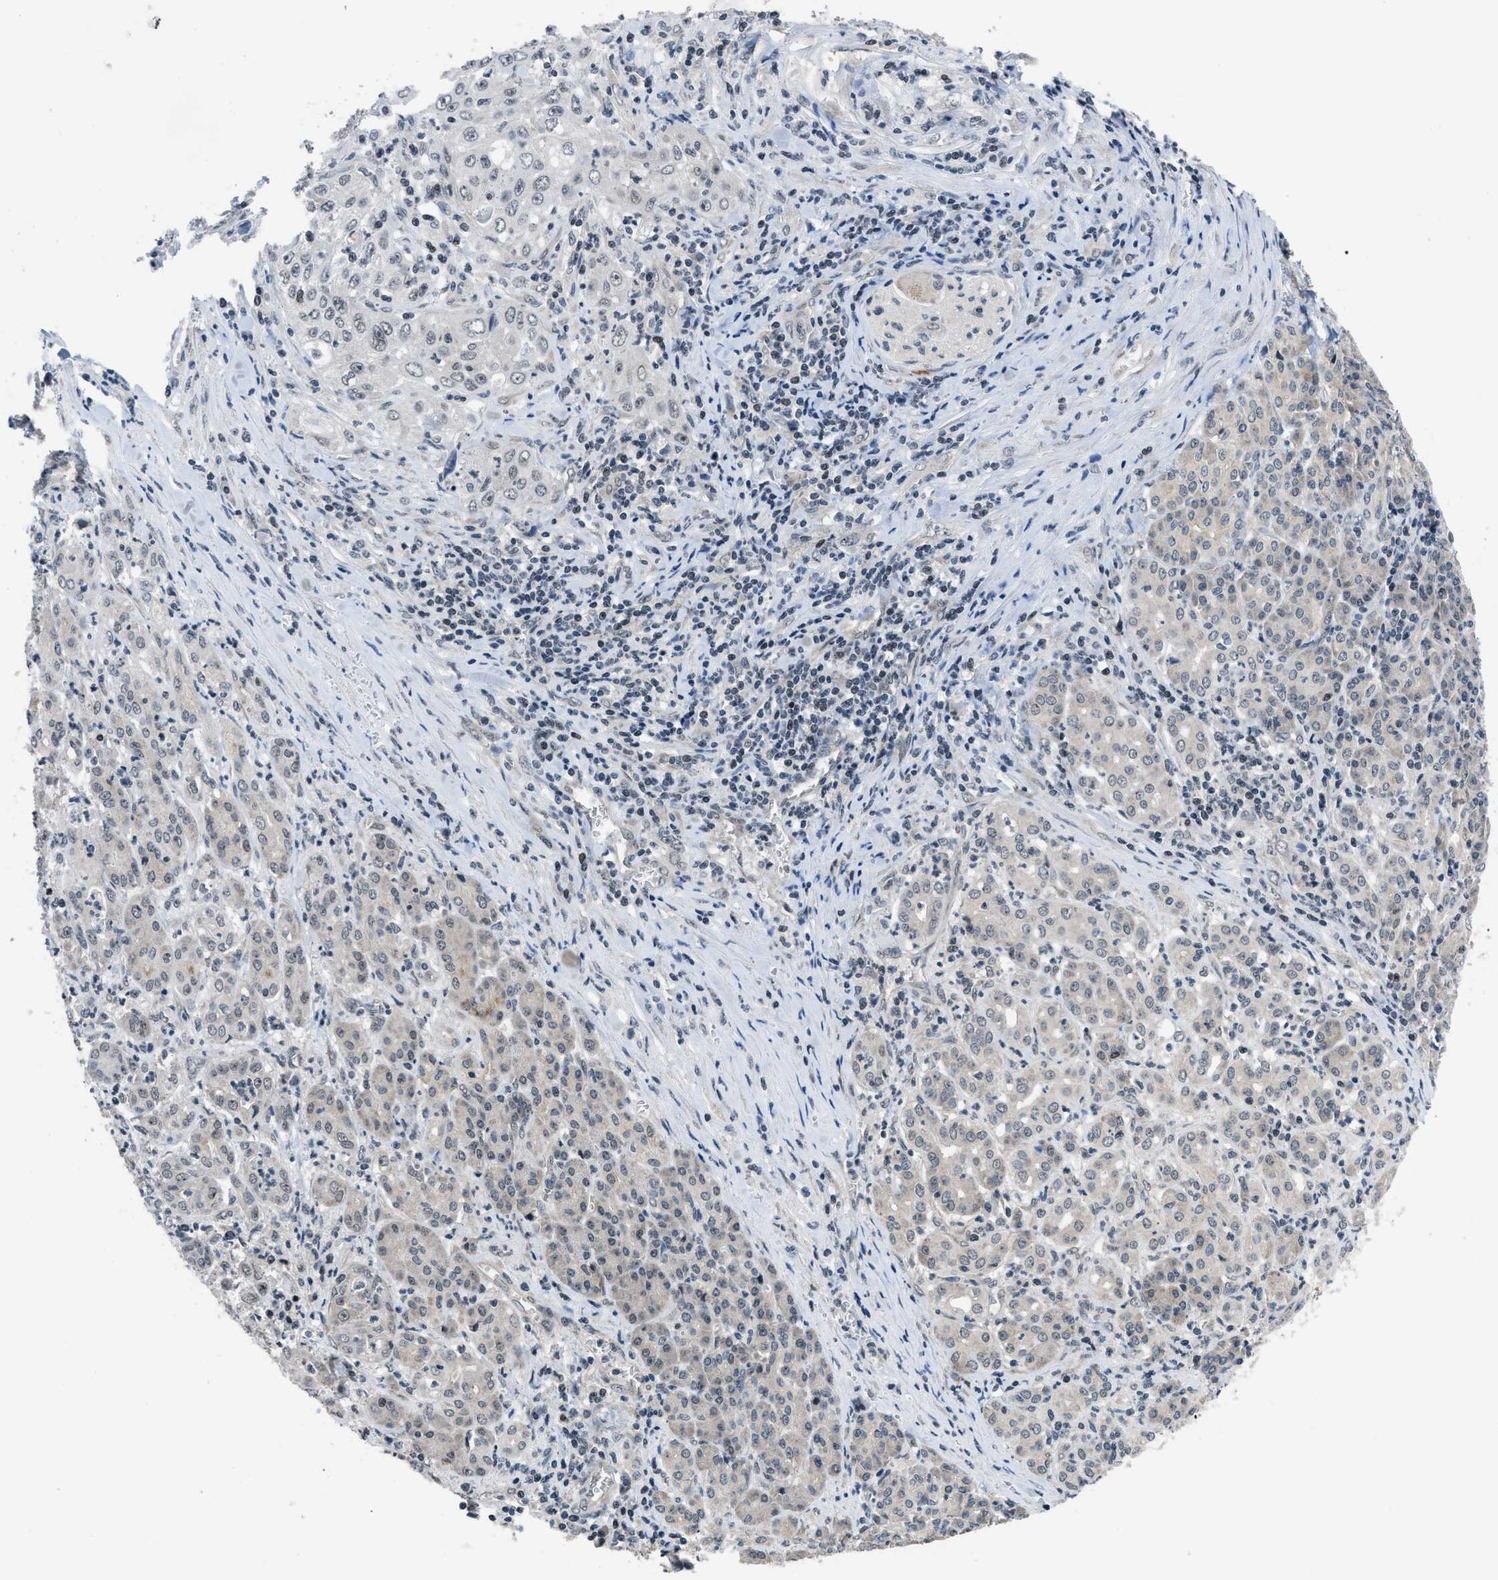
{"staining": {"intensity": "weak", "quantity": "<25%", "location": "nuclear"}, "tissue": "pancreatic cancer", "cell_type": "Tumor cells", "image_type": "cancer", "snomed": [{"axis": "morphology", "description": "Adenocarcinoma, NOS"}, {"axis": "topography", "description": "Pancreas"}], "caption": "This image is of pancreatic cancer stained with IHC to label a protein in brown with the nuclei are counter-stained blue. There is no staining in tumor cells.", "gene": "SETD5", "patient": {"sex": "male", "age": 70}}